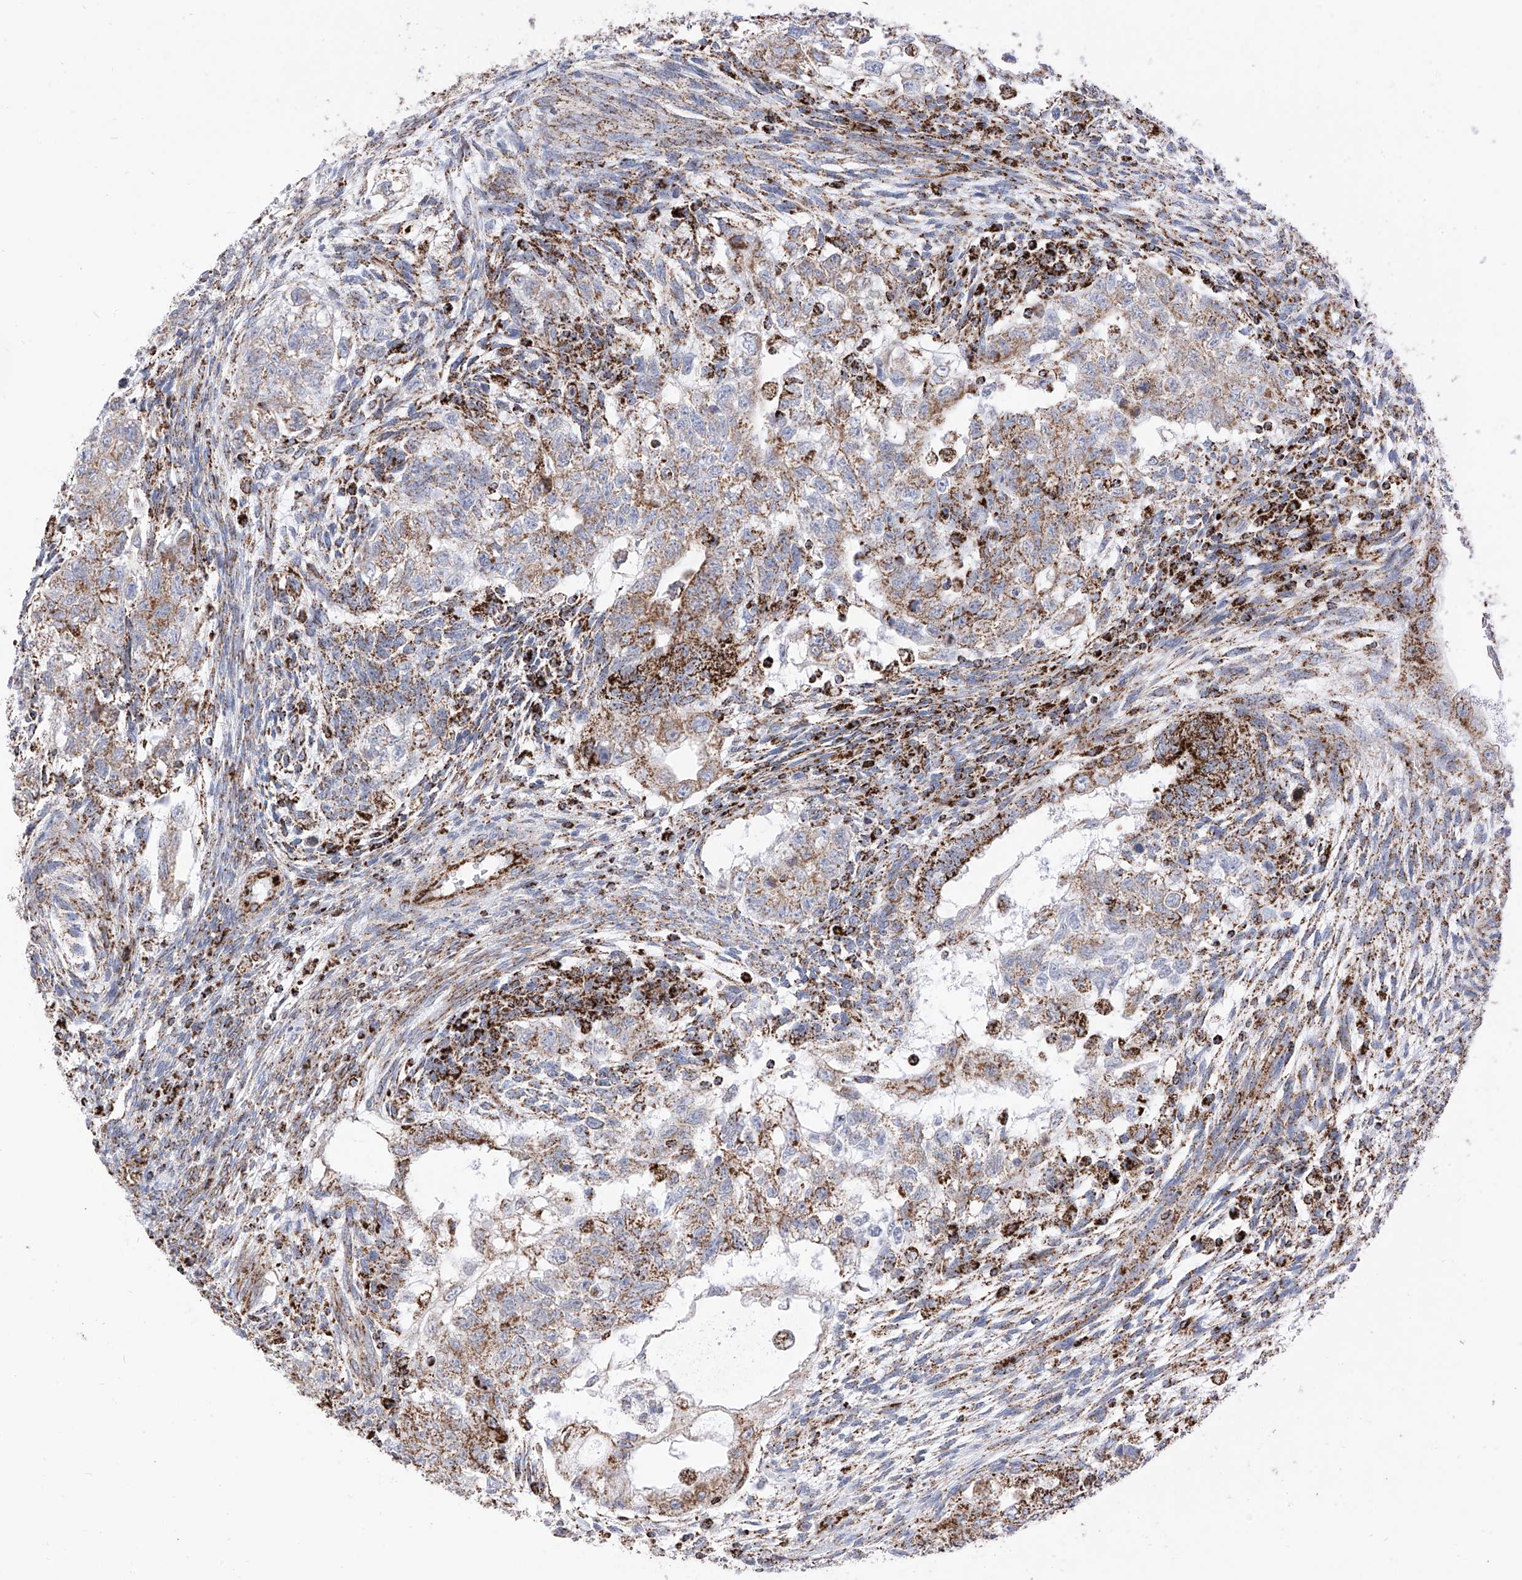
{"staining": {"intensity": "strong", "quantity": "25%-75%", "location": "cytoplasmic/membranous"}, "tissue": "testis cancer", "cell_type": "Tumor cells", "image_type": "cancer", "snomed": [{"axis": "morphology", "description": "Carcinoma, Embryonal, NOS"}, {"axis": "topography", "description": "Testis"}], "caption": "Strong cytoplasmic/membranous positivity is identified in about 25%-75% of tumor cells in embryonal carcinoma (testis). The staining is performed using DAB (3,3'-diaminobenzidine) brown chromogen to label protein expression. The nuclei are counter-stained blue using hematoxylin.", "gene": "COX5B", "patient": {"sex": "male", "age": 37}}